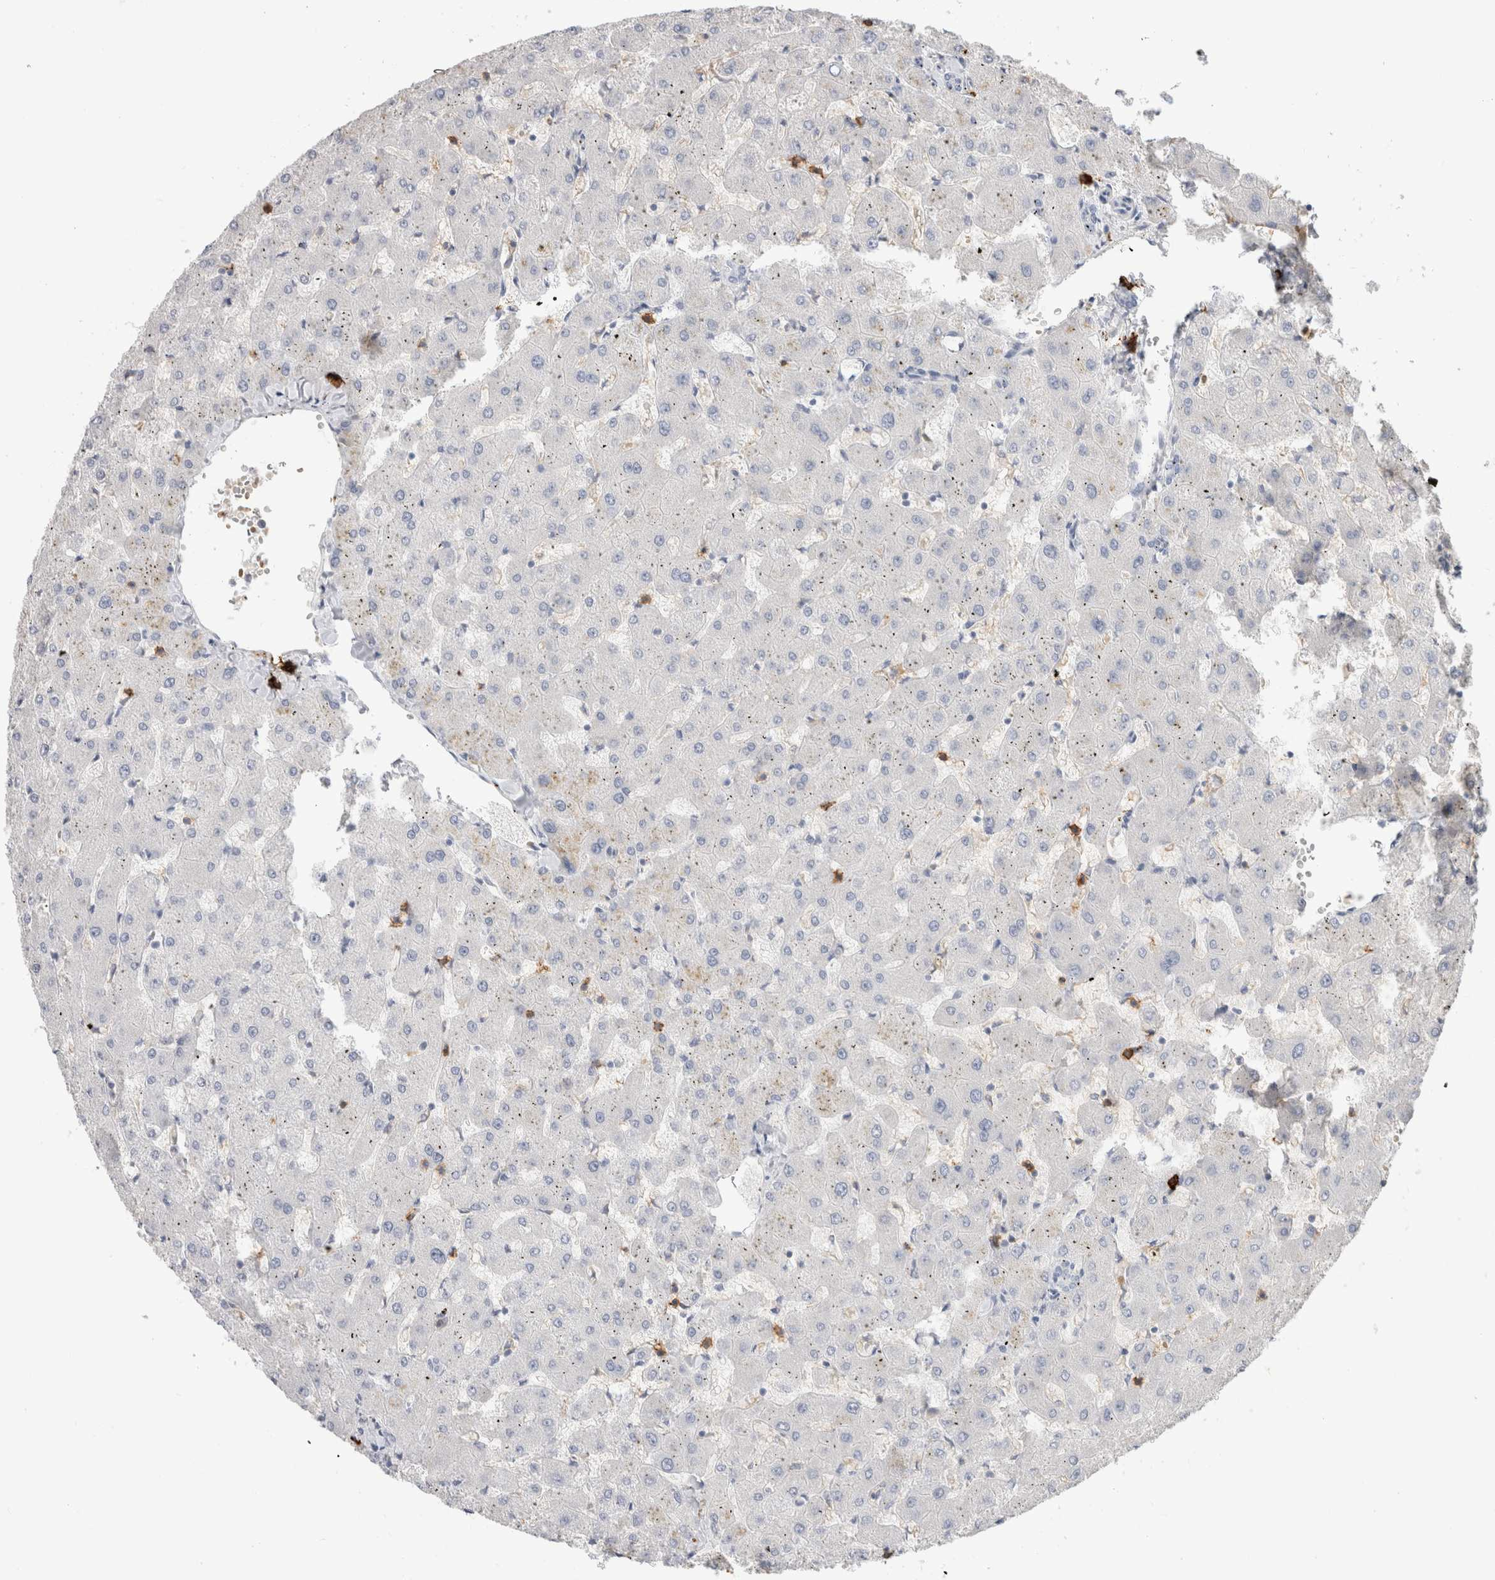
{"staining": {"intensity": "negative", "quantity": "none", "location": "none"}, "tissue": "liver", "cell_type": "Cholangiocytes", "image_type": "normal", "snomed": [{"axis": "morphology", "description": "Normal tissue, NOS"}, {"axis": "topography", "description": "Liver"}], "caption": "This photomicrograph is of unremarkable liver stained with immunohistochemistry (IHC) to label a protein in brown with the nuclei are counter-stained blue. There is no expression in cholangiocytes. The staining was performed using DAB to visualize the protein expression in brown, while the nuclei were stained in blue with hematoxylin (Magnification: 20x).", "gene": "CD38", "patient": {"sex": "female", "age": 63}}